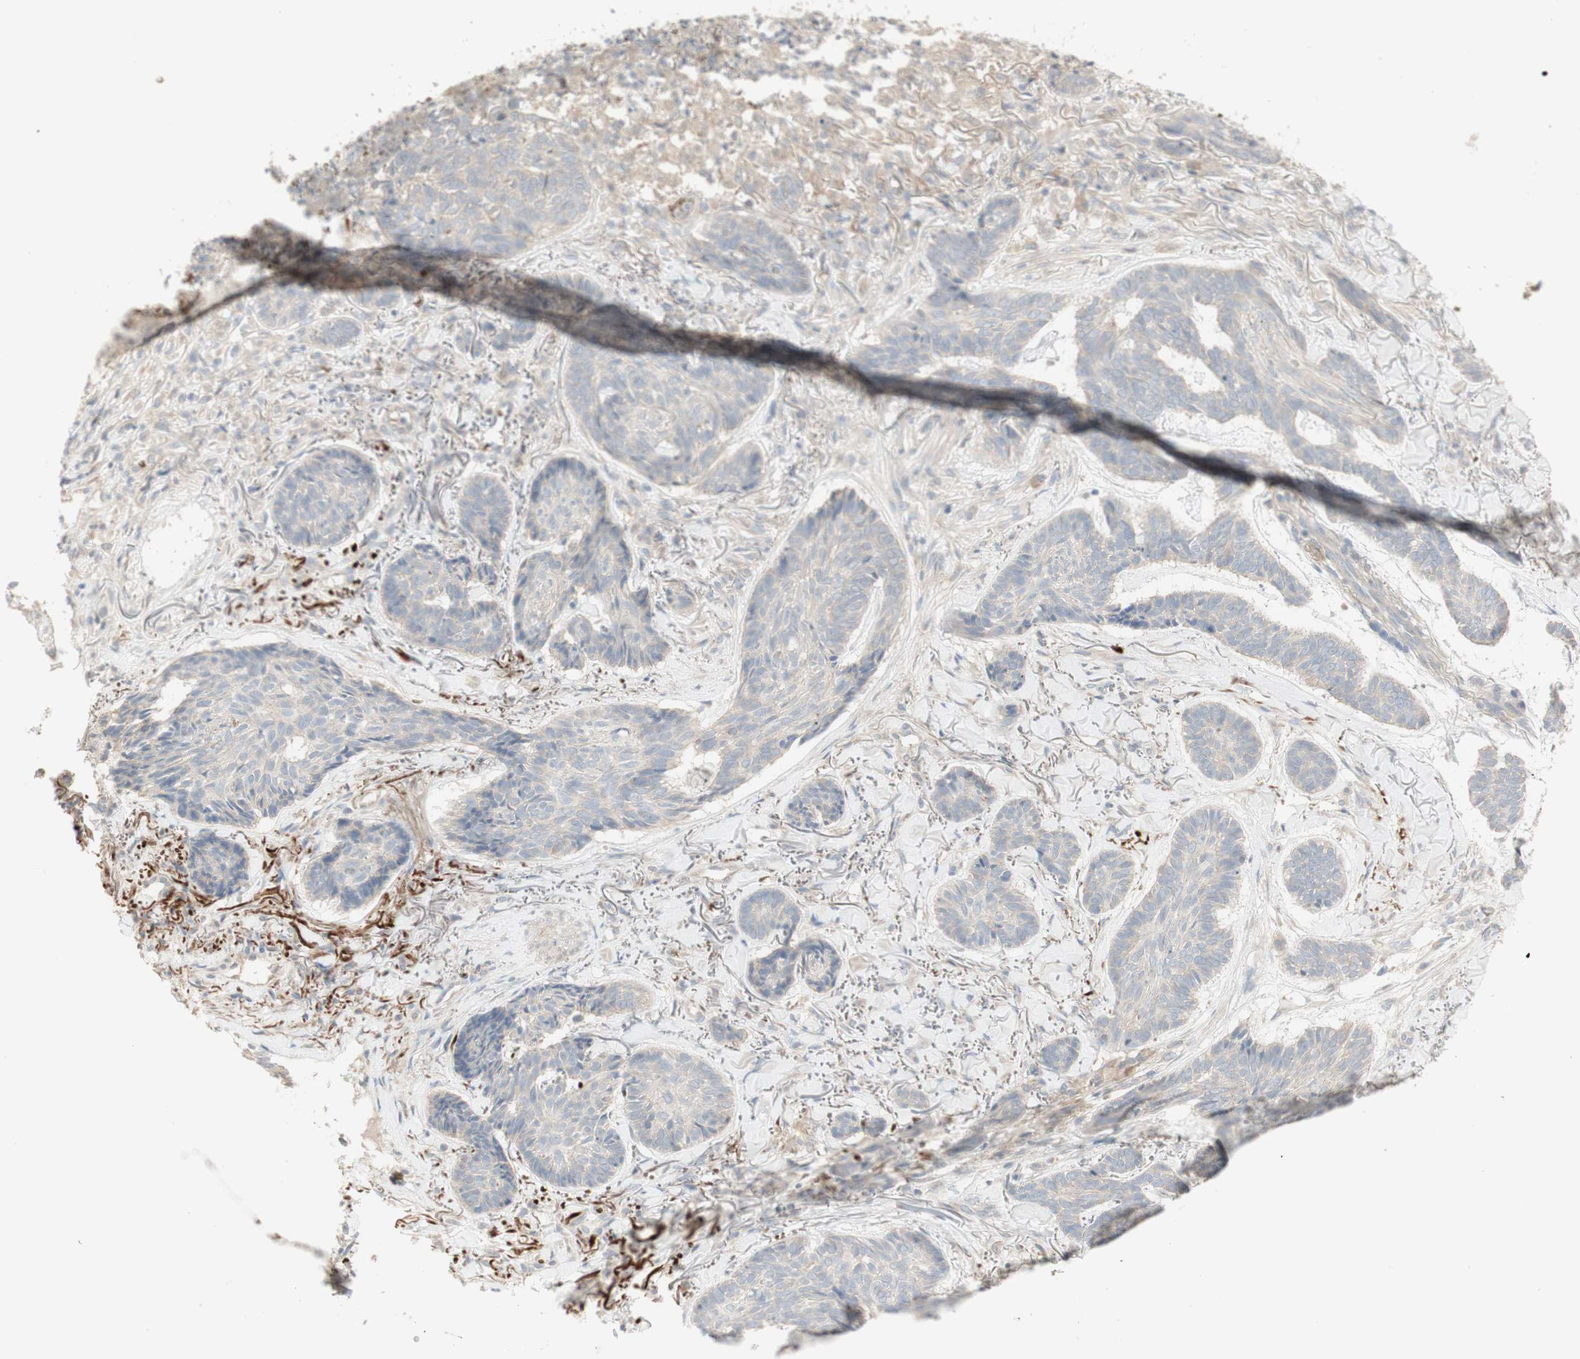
{"staining": {"intensity": "negative", "quantity": "none", "location": "none"}, "tissue": "skin cancer", "cell_type": "Tumor cells", "image_type": "cancer", "snomed": [{"axis": "morphology", "description": "Basal cell carcinoma"}, {"axis": "topography", "description": "Skin"}], "caption": "Immunohistochemistry photomicrograph of neoplastic tissue: human skin cancer stained with DAB demonstrates no significant protein staining in tumor cells.", "gene": "PTGER4", "patient": {"sex": "male", "age": 43}}